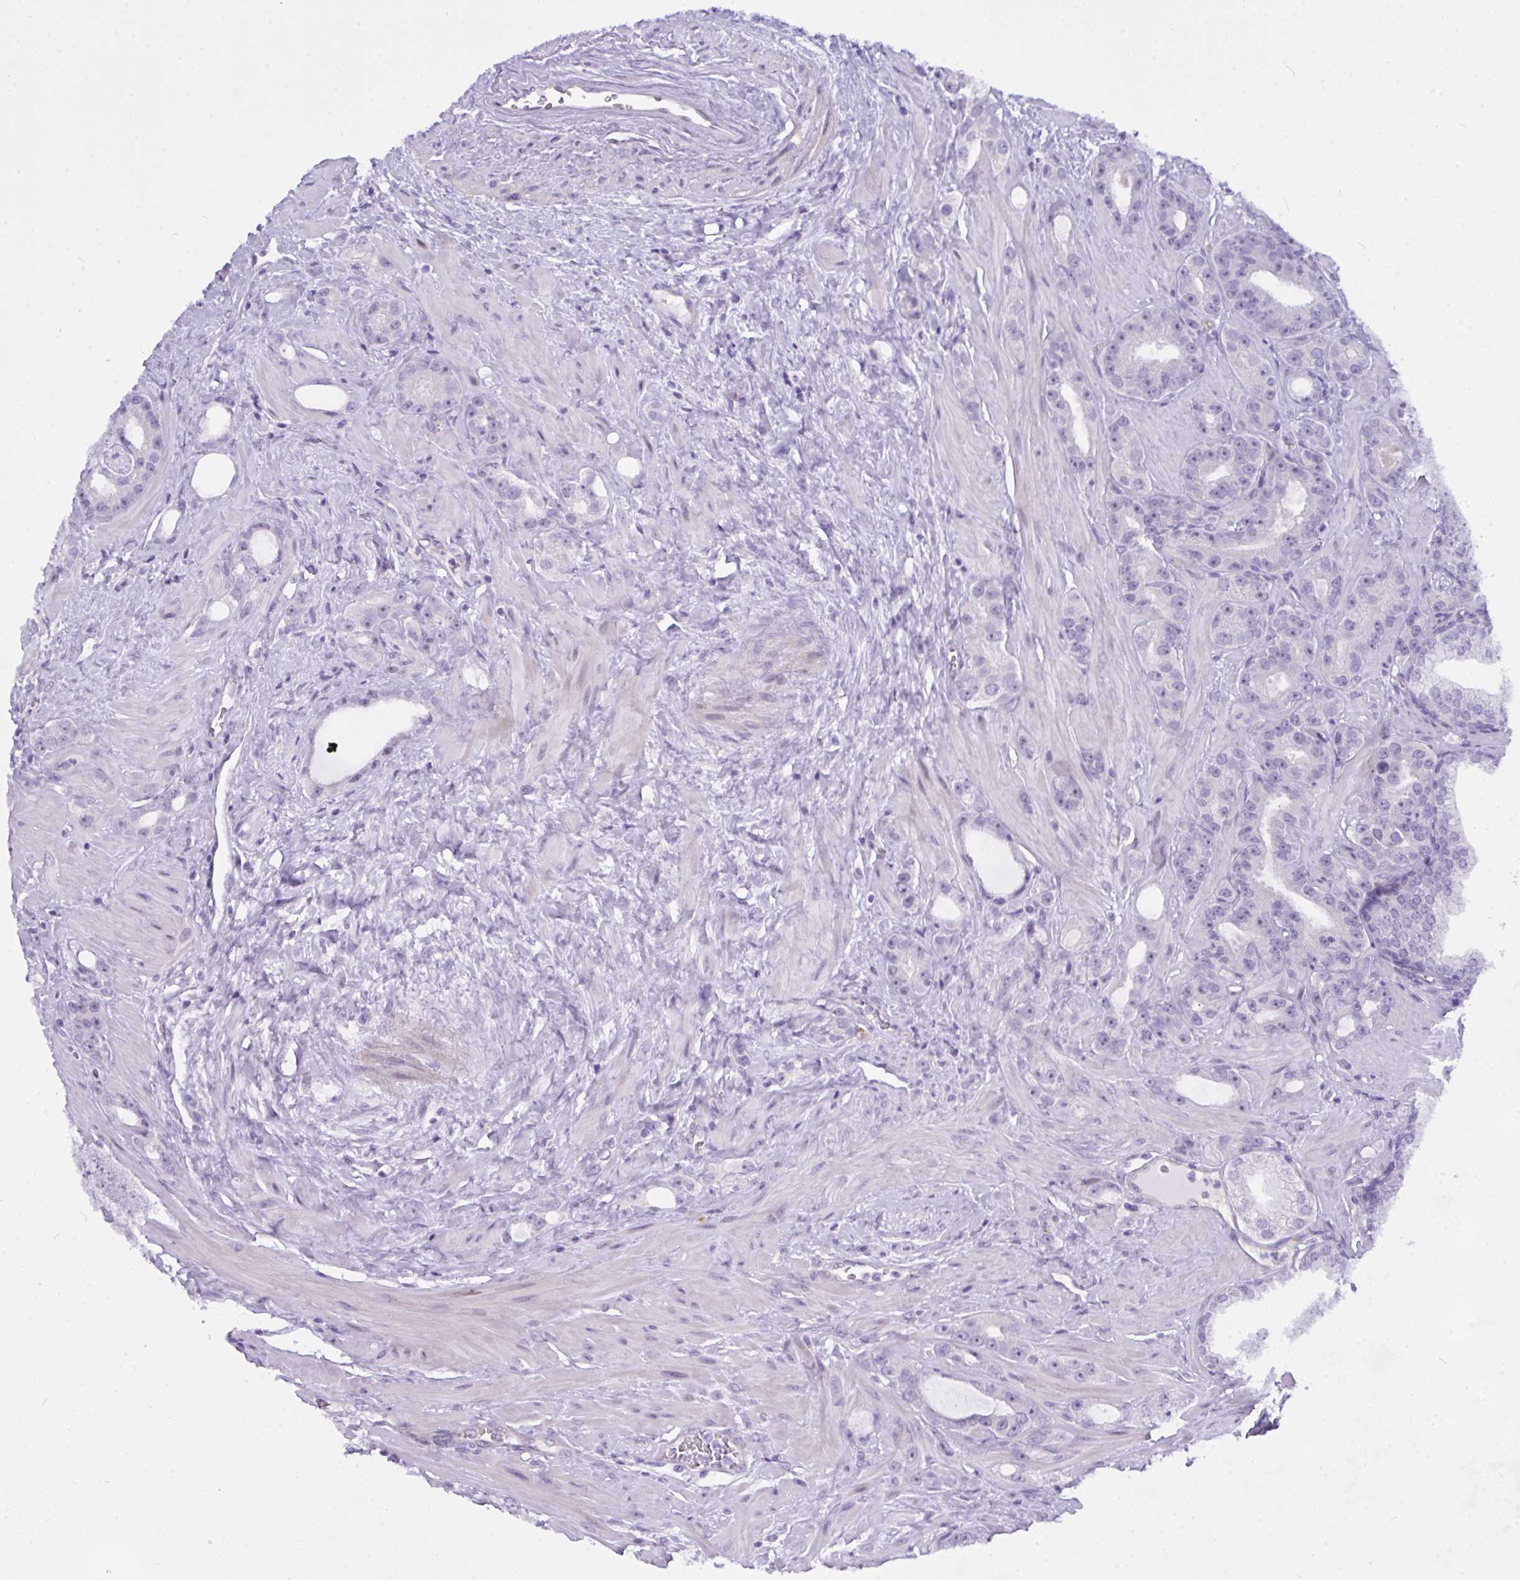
{"staining": {"intensity": "negative", "quantity": "none", "location": "none"}, "tissue": "prostate cancer", "cell_type": "Tumor cells", "image_type": "cancer", "snomed": [{"axis": "morphology", "description": "Adenocarcinoma, High grade"}, {"axis": "topography", "description": "Prostate"}], "caption": "Immunohistochemical staining of prostate cancer reveals no significant positivity in tumor cells.", "gene": "NFXL1", "patient": {"sex": "male", "age": 65}}